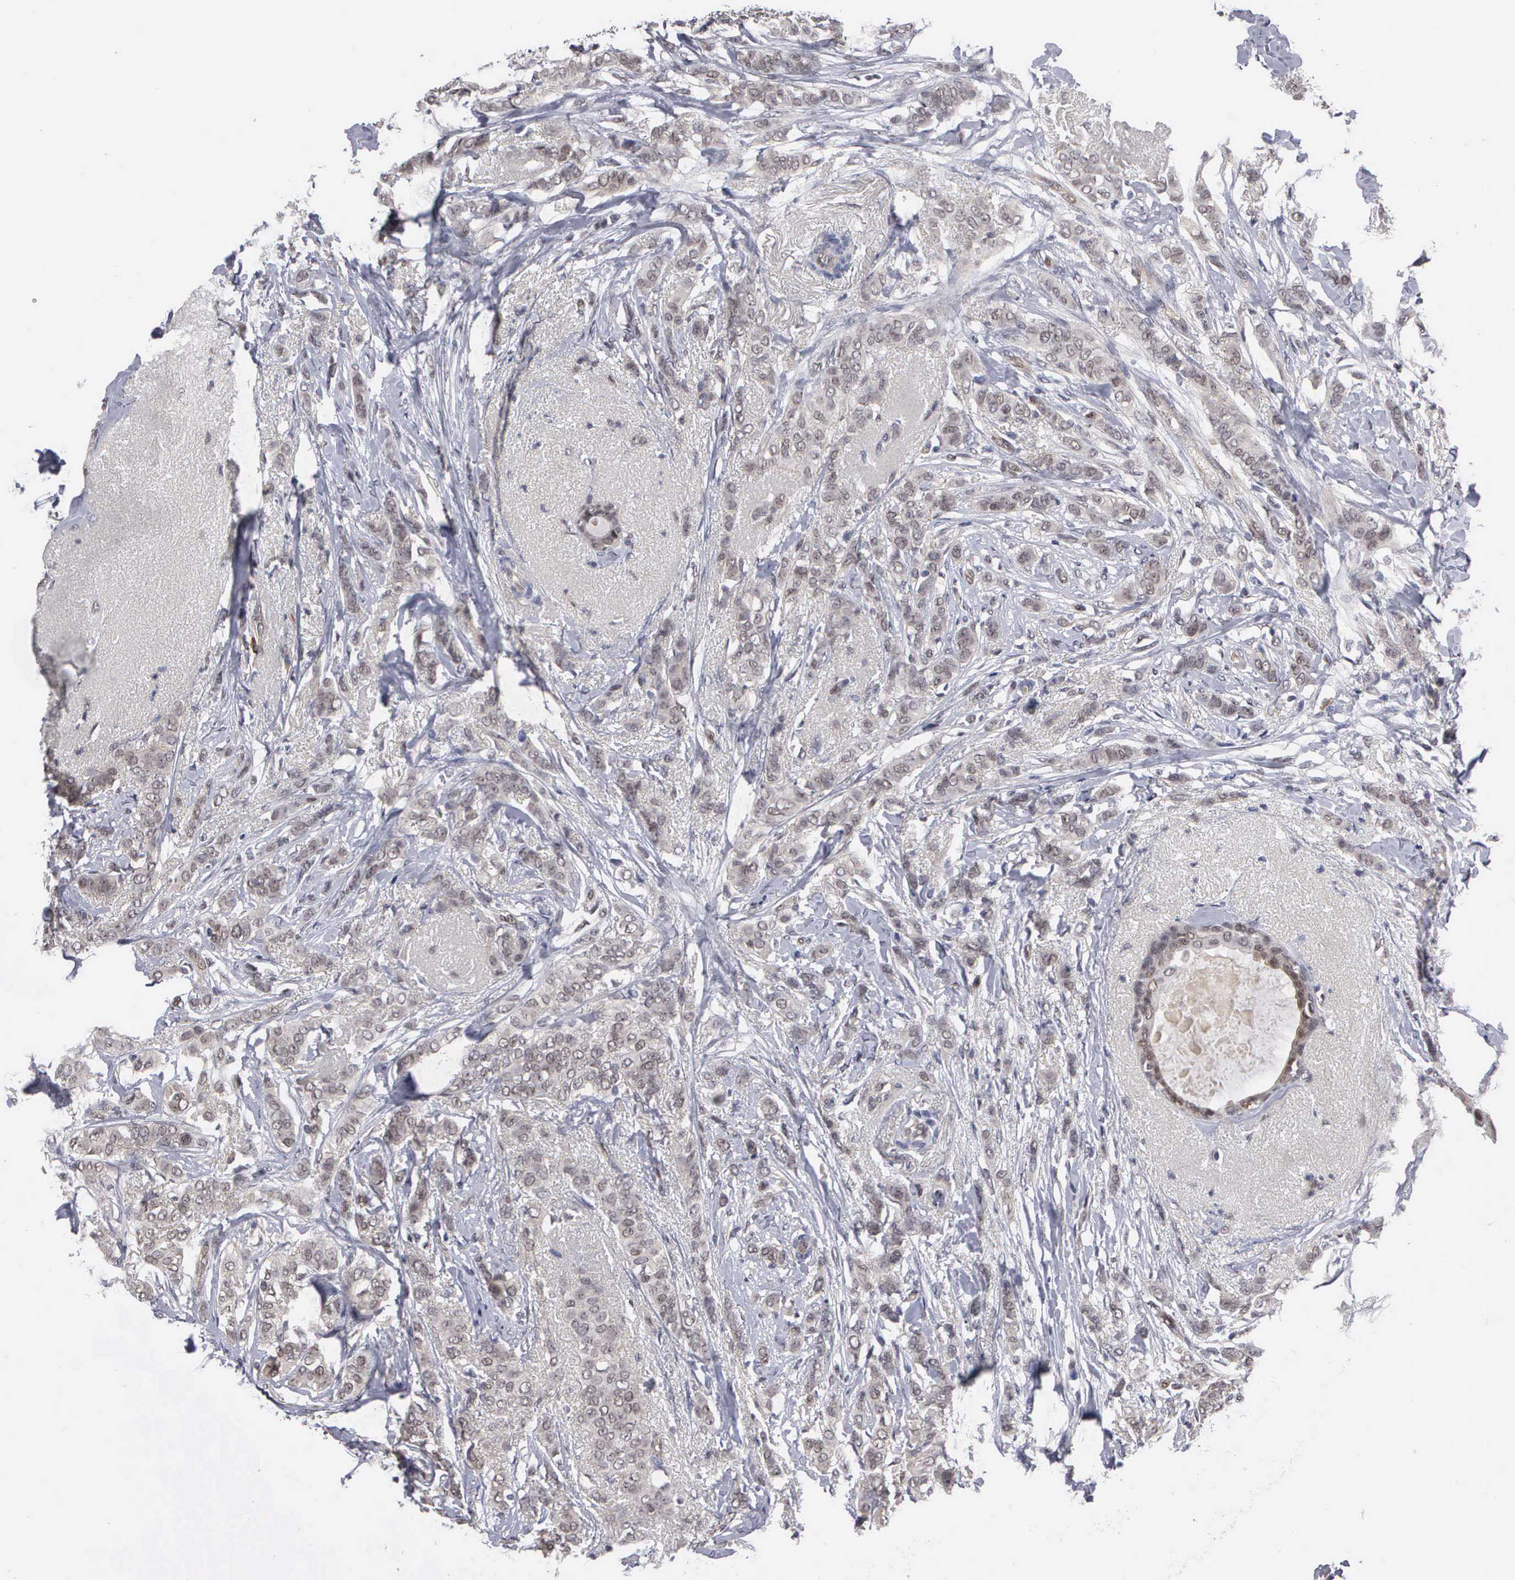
{"staining": {"intensity": "weak", "quantity": "<25%", "location": "nuclear"}, "tissue": "breast cancer", "cell_type": "Tumor cells", "image_type": "cancer", "snomed": [{"axis": "morphology", "description": "Lobular carcinoma"}, {"axis": "topography", "description": "Breast"}], "caption": "Human breast cancer (lobular carcinoma) stained for a protein using immunohistochemistry shows no positivity in tumor cells.", "gene": "ZBTB33", "patient": {"sex": "female", "age": 55}}